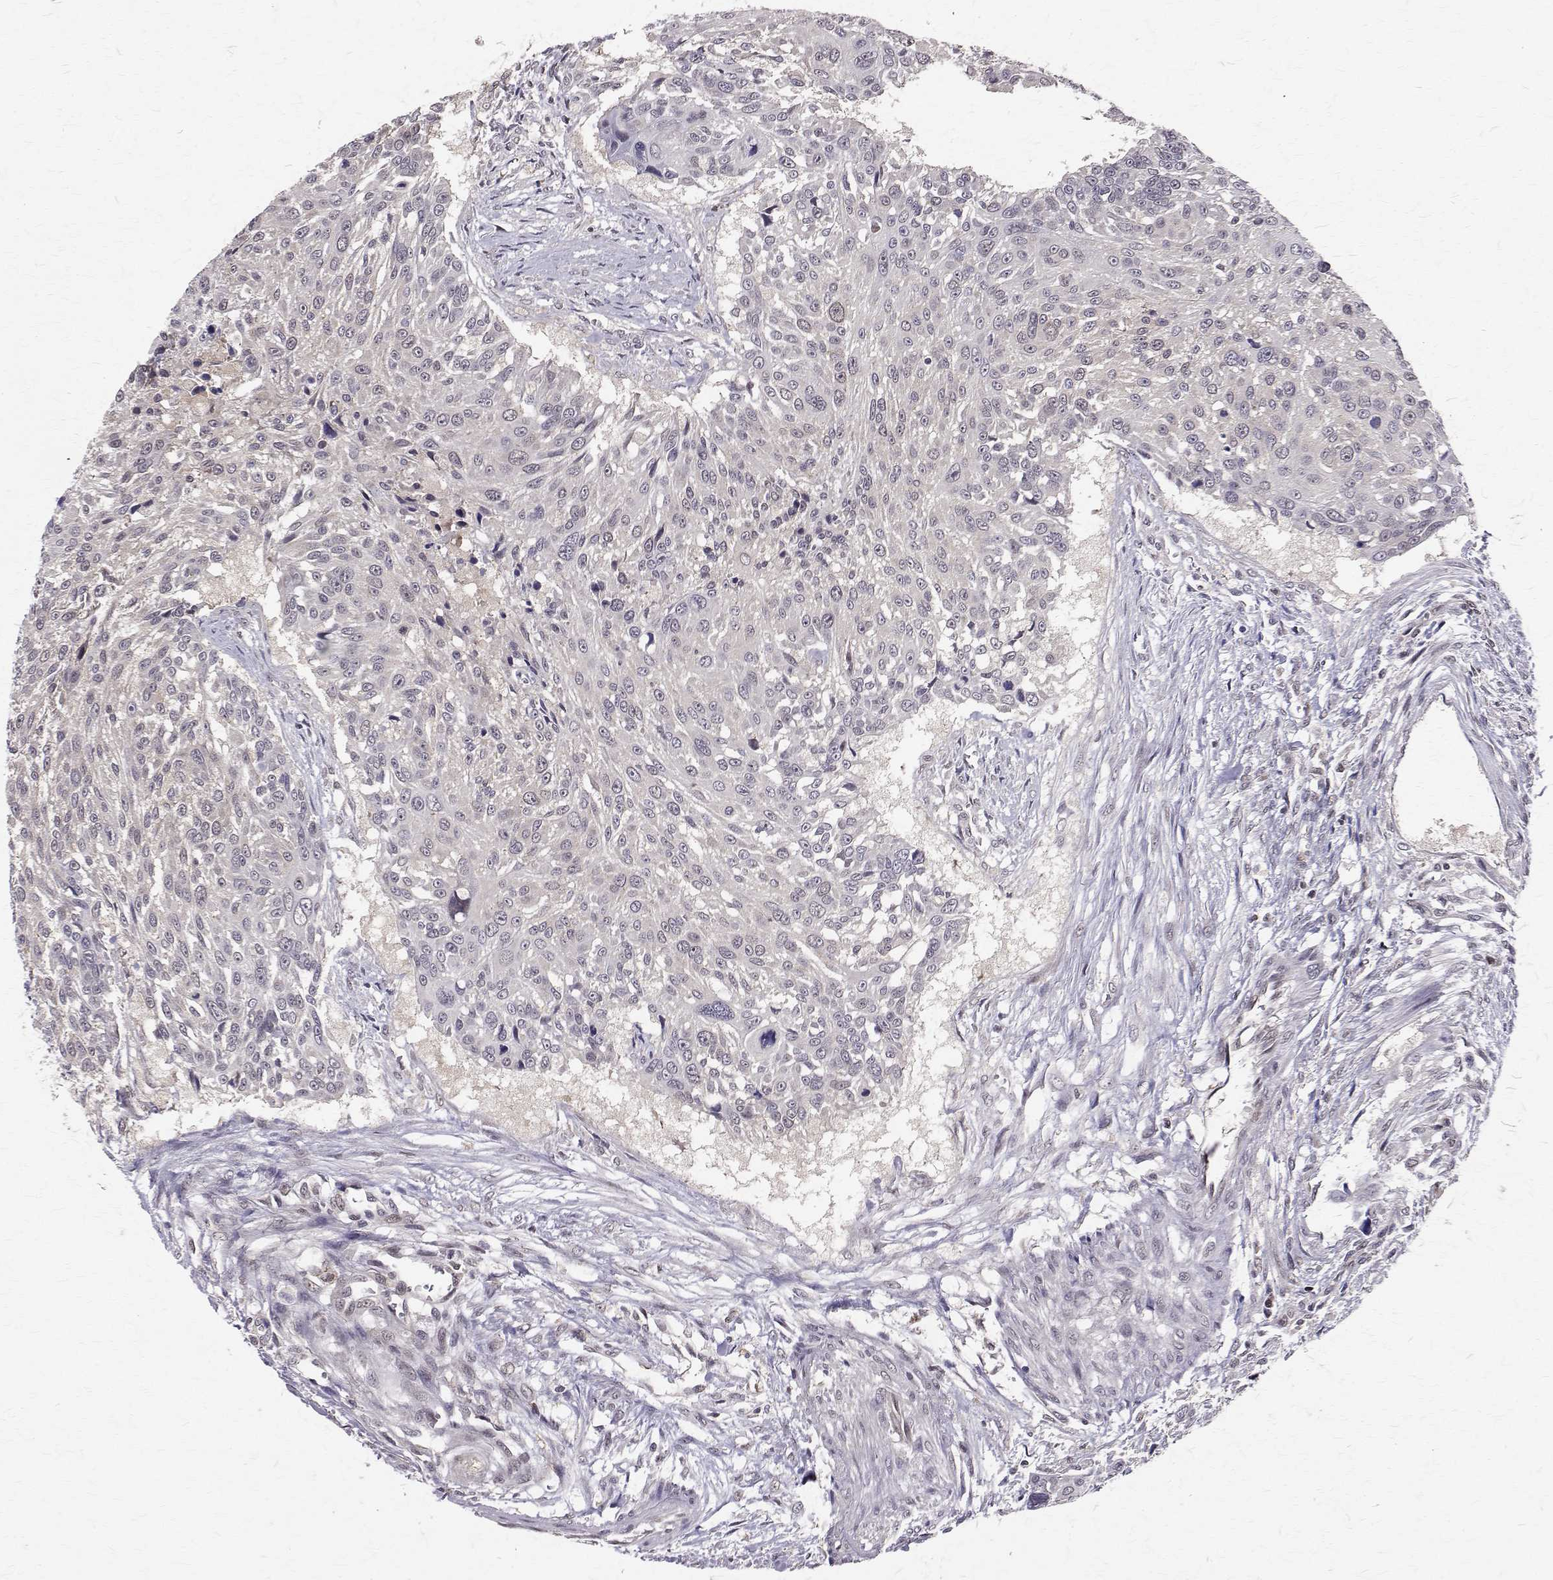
{"staining": {"intensity": "negative", "quantity": "none", "location": "none"}, "tissue": "urothelial cancer", "cell_type": "Tumor cells", "image_type": "cancer", "snomed": [{"axis": "morphology", "description": "Urothelial carcinoma, NOS"}, {"axis": "topography", "description": "Urinary bladder"}], "caption": "Protein analysis of urothelial cancer exhibits no significant positivity in tumor cells.", "gene": "NIF3L1", "patient": {"sex": "male", "age": 55}}